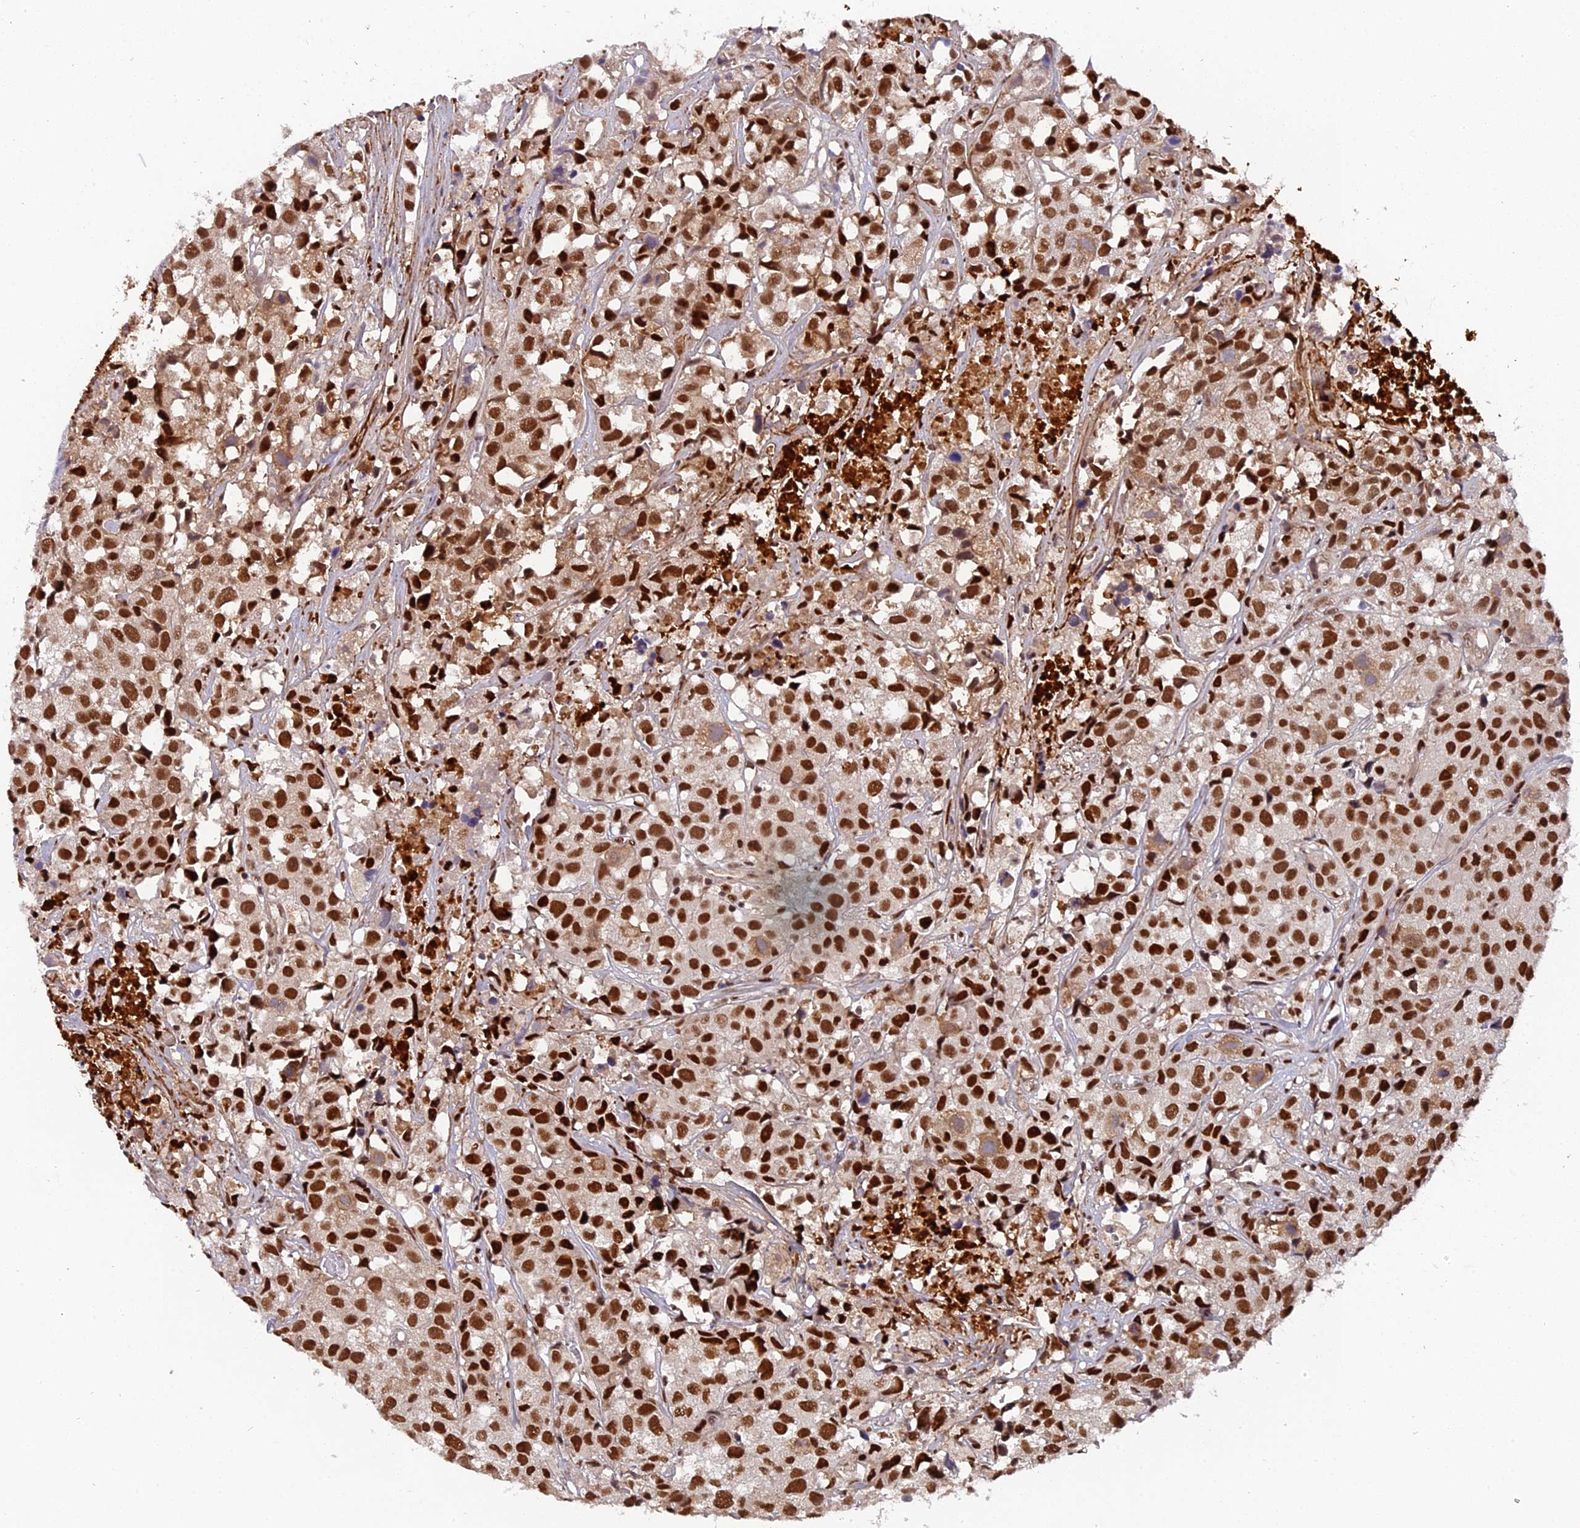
{"staining": {"intensity": "strong", "quantity": ">75%", "location": "nuclear"}, "tissue": "urothelial cancer", "cell_type": "Tumor cells", "image_type": "cancer", "snomed": [{"axis": "morphology", "description": "Urothelial carcinoma, High grade"}, {"axis": "topography", "description": "Urinary bladder"}], "caption": "This histopathology image exhibits immunohistochemistry (IHC) staining of urothelial cancer, with high strong nuclear staining in about >75% of tumor cells.", "gene": "RAMAC", "patient": {"sex": "female", "age": 75}}